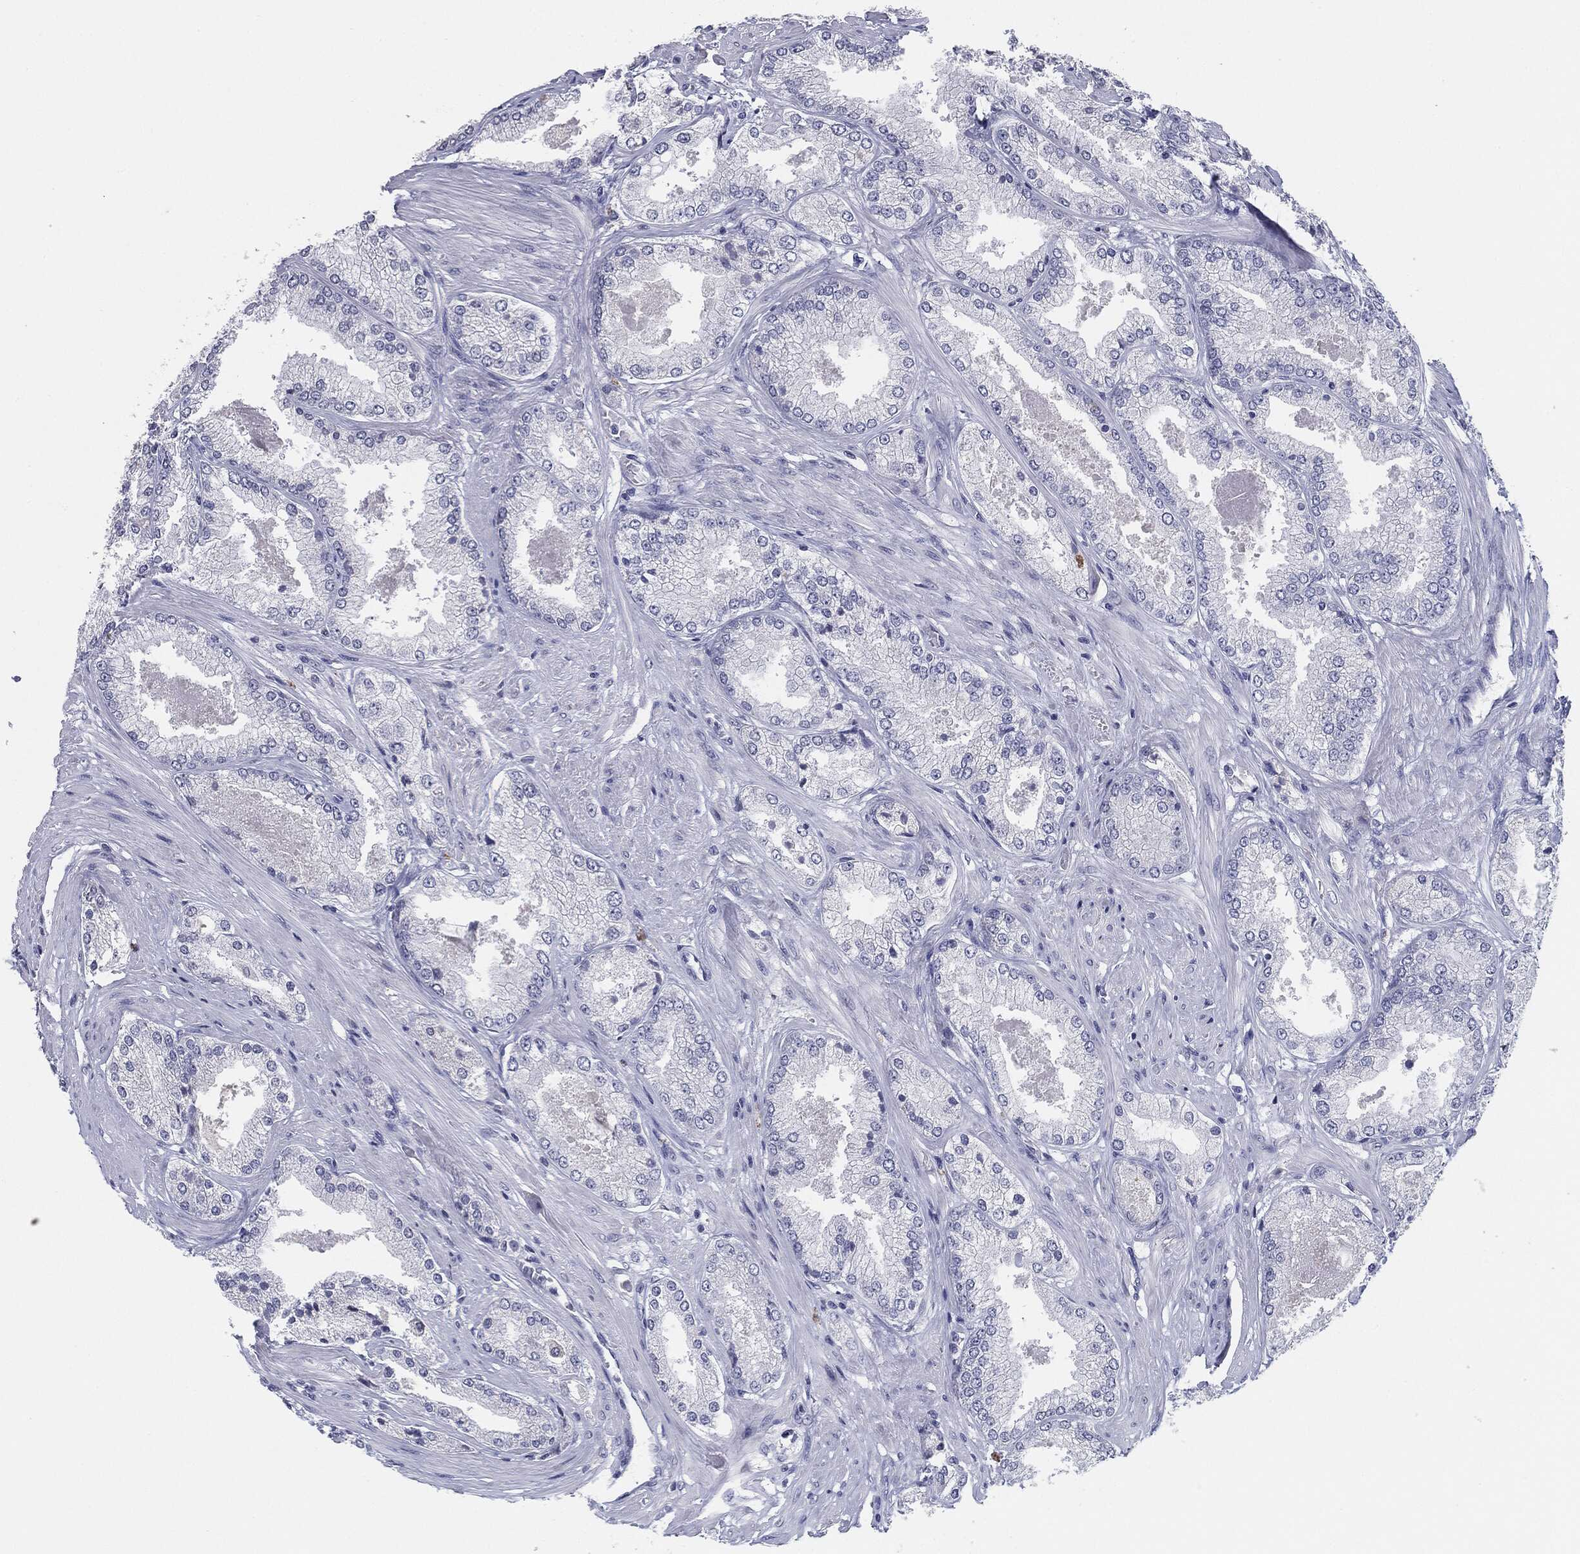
{"staining": {"intensity": "negative", "quantity": "none", "location": "none"}, "tissue": "prostate cancer", "cell_type": "Tumor cells", "image_type": "cancer", "snomed": [{"axis": "morphology", "description": "Adenocarcinoma, Low grade"}, {"axis": "topography", "description": "Prostate"}], "caption": "This image is of prostate cancer (adenocarcinoma (low-grade)) stained with immunohistochemistry to label a protein in brown with the nuclei are counter-stained blue. There is no positivity in tumor cells.", "gene": "SERPINB4", "patient": {"sex": "male", "age": 68}}